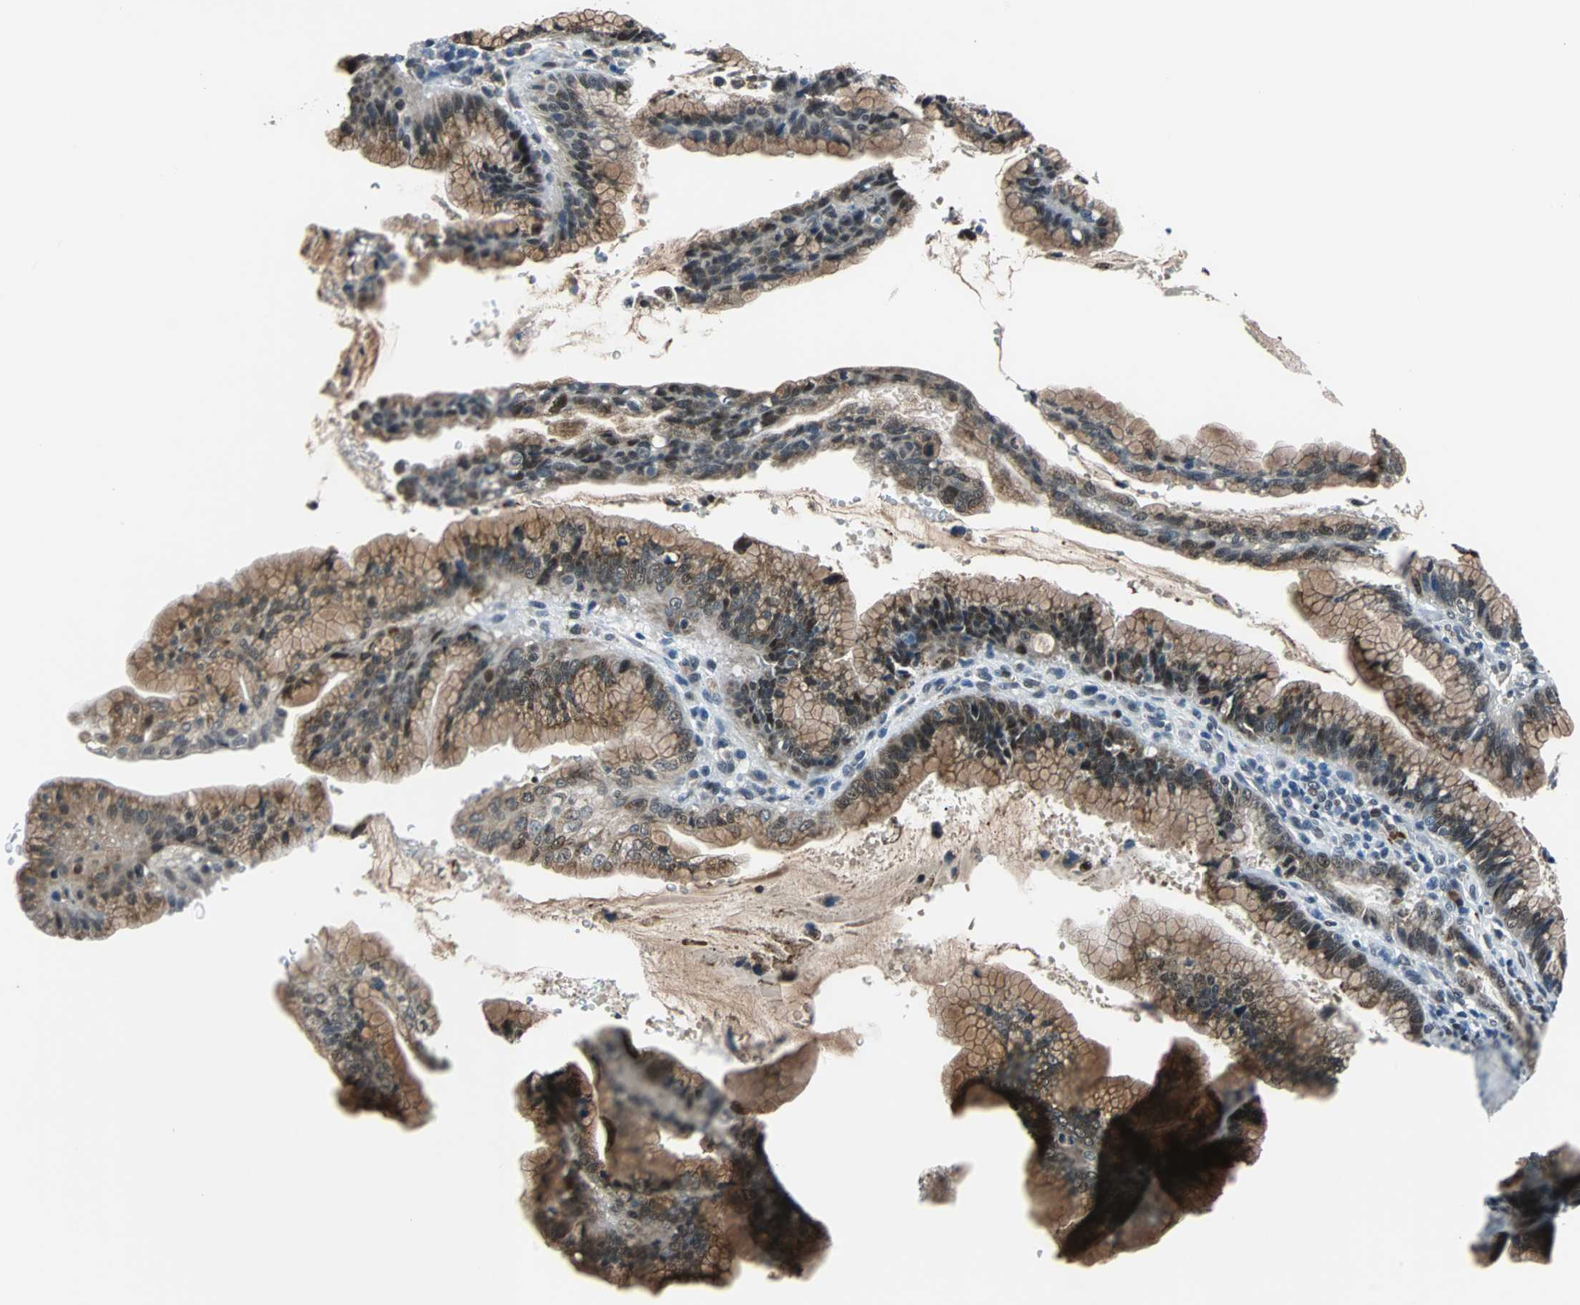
{"staining": {"intensity": "weak", "quantity": ">75%", "location": "cytoplasmic/membranous"}, "tissue": "pancreatic cancer", "cell_type": "Tumor cells", "image_type": "cancer", "snomed": [{"axis": "morphology", "description": "Adenocarcinoma, NOS"}, {"axis": "topography", "description": "Pancreas"}], "caption": "Pancreatic cancer (adenocarcinoma) was stained to show a protein in brown. There is low levels of weak cytoplasmic/membranous positivity in approximately >75% of tumor cells.", "gene": "USP28", "patient": {"sex": "female", "age": 64}}